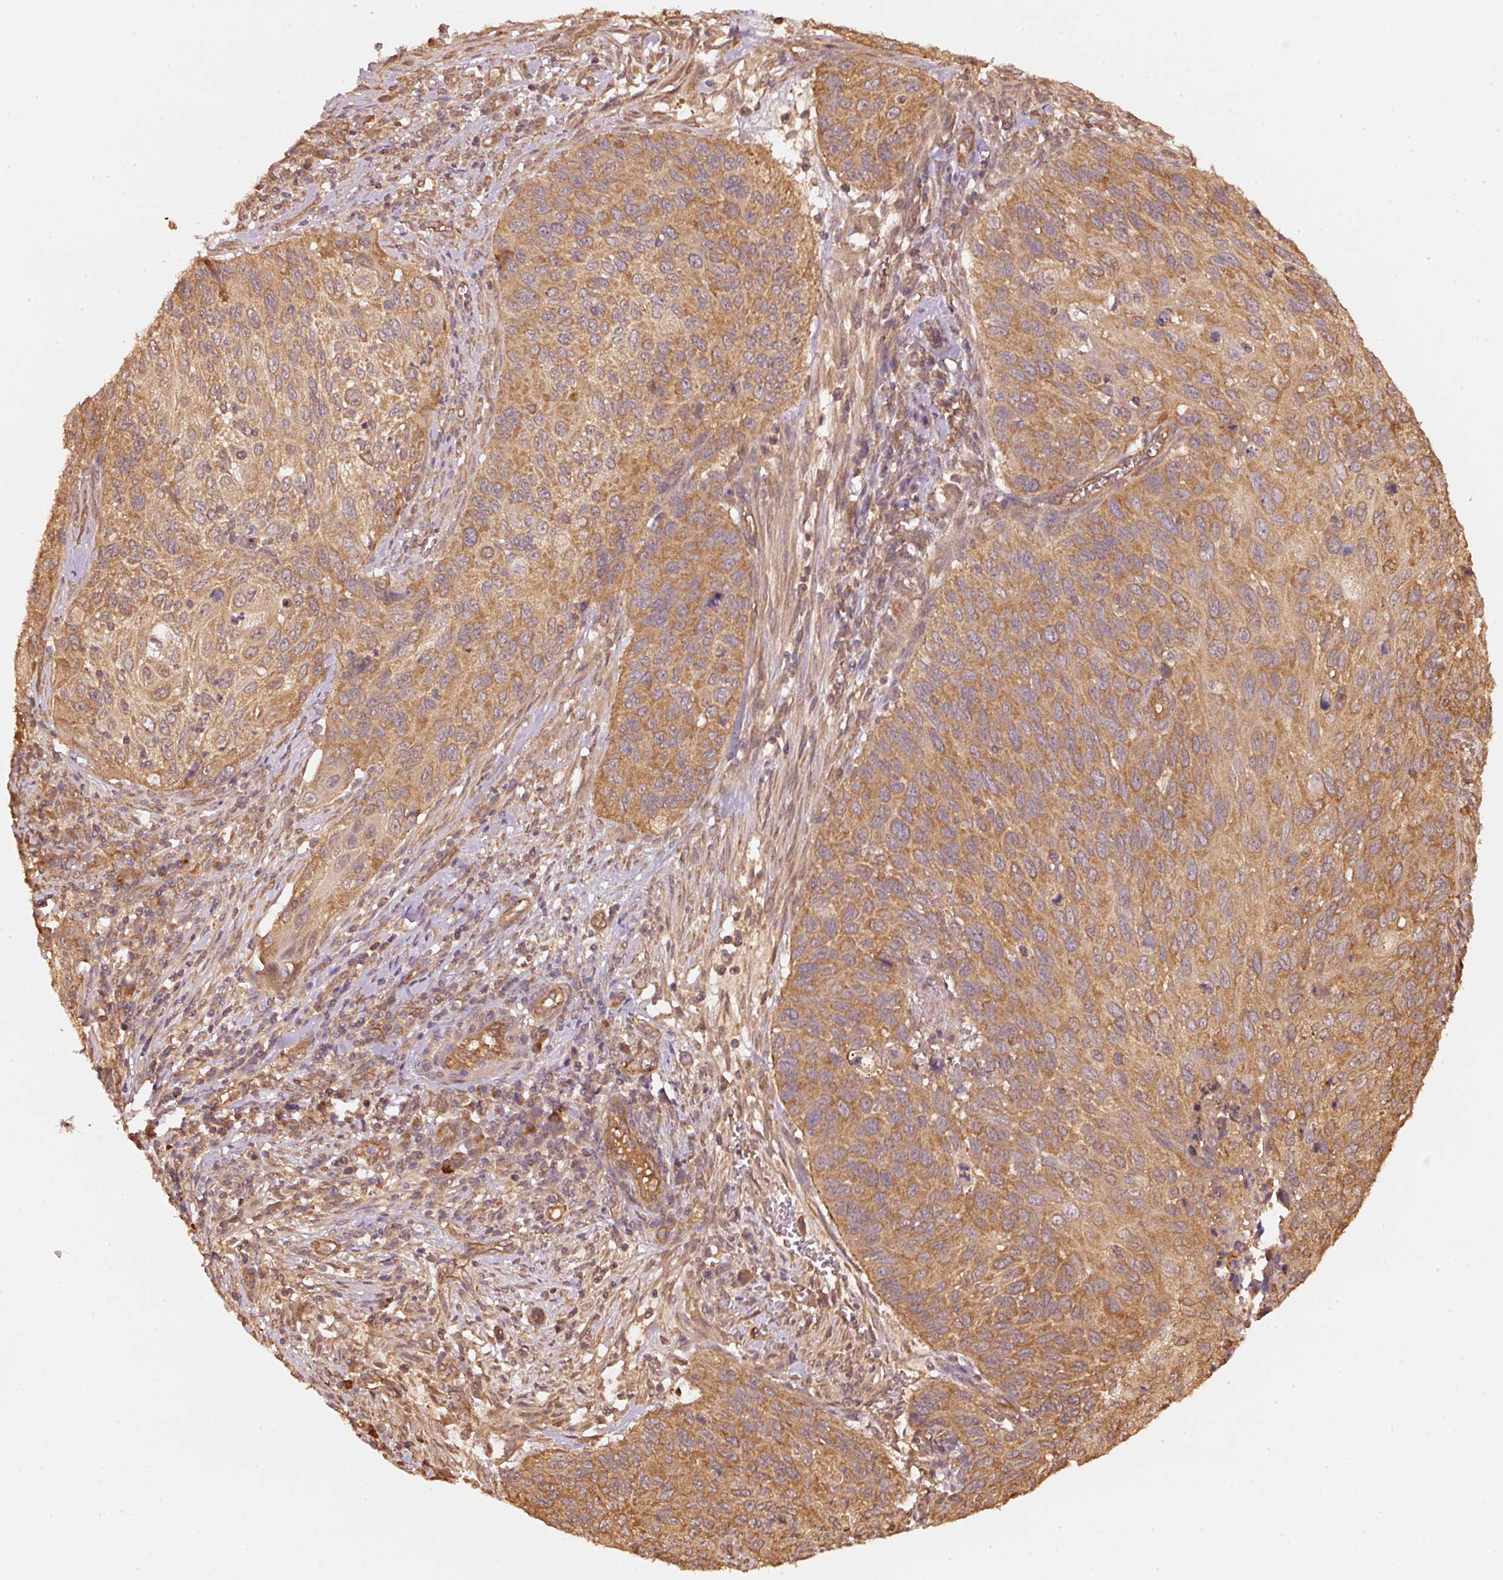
{"staining": {"intensity": "moderate", "quantity": ">75%", "location": "cytoplasmic/membranous"}, "tissue": "cervical cancer", "cell_type": "Tumor cells", "image_type": "cancer", "snomed": [{"axis": "morphology", "description": "Squamous cell carcinoma, NOS"}, {"axis": "topography", "description": "Cervix"}], "caption": "Cervical cancer stained with a brown dye displays moderate cytoplasmic/membranous positive expression in about >75% of tumor cells.", "gene": "STAU1", "patient": {"sex": "female", "age": 70}}